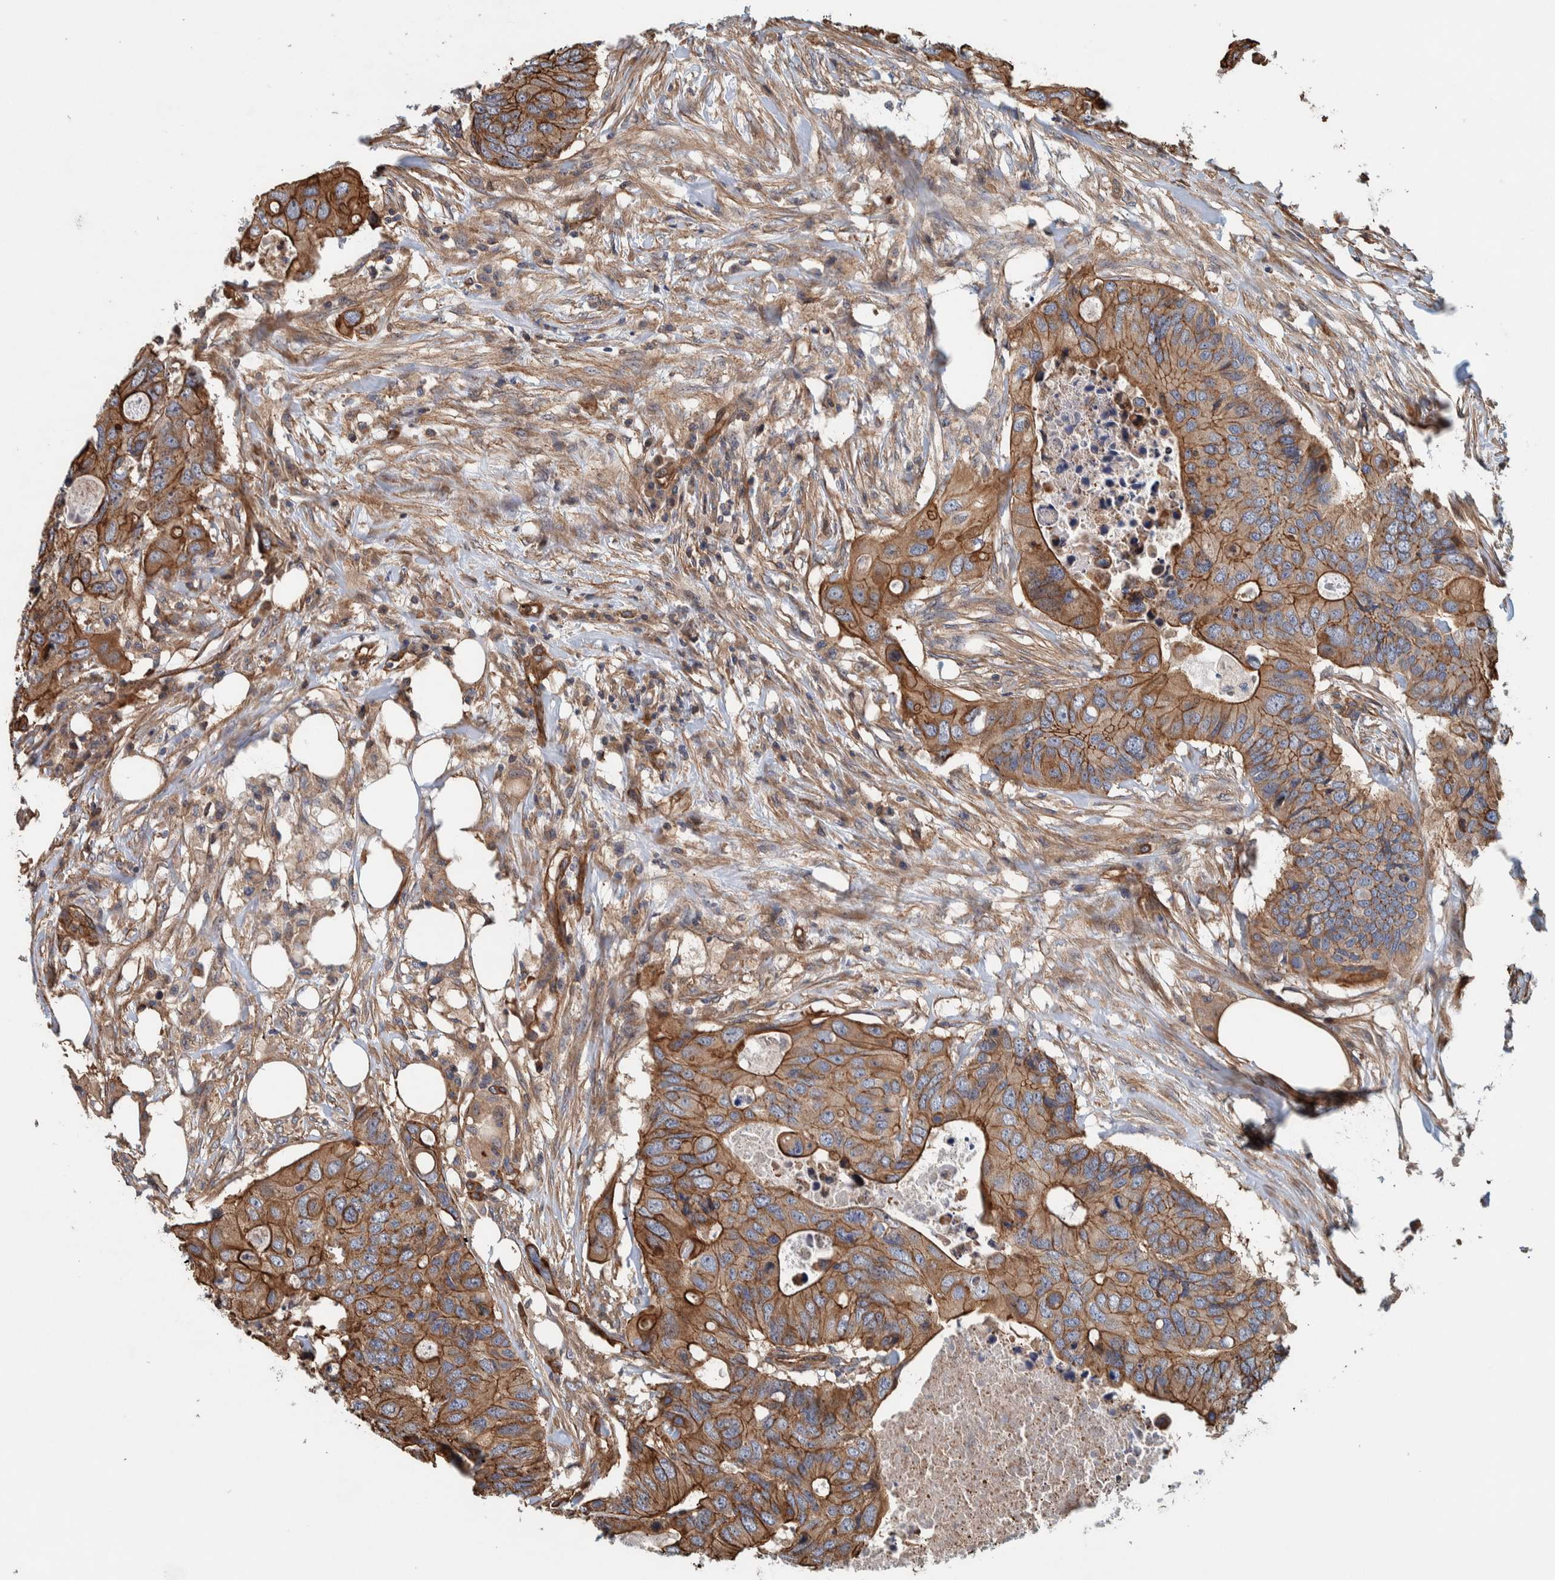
{"staining": {"intensity": "moderate", "quantity": ">75%", "location": "cytoplasmic/membranous"}, "tissue": "colorectal cancer", "cell_type": "Tumor cells", "image_type": "cancer", "snomed": [{"axis": "morphology", "description": "Adenocarcinoma, NOS"}, {"axis": "topography", "description": "Colon"}], "caption": "Brown immunohistochemical staining in colorectal adenocarcinoma displays moderate cytoplasmic/membranous staining in approximately >75% of tumor cells.", "gene": "PKD1L1", "patient": {"sex": "male", "age": 71}}